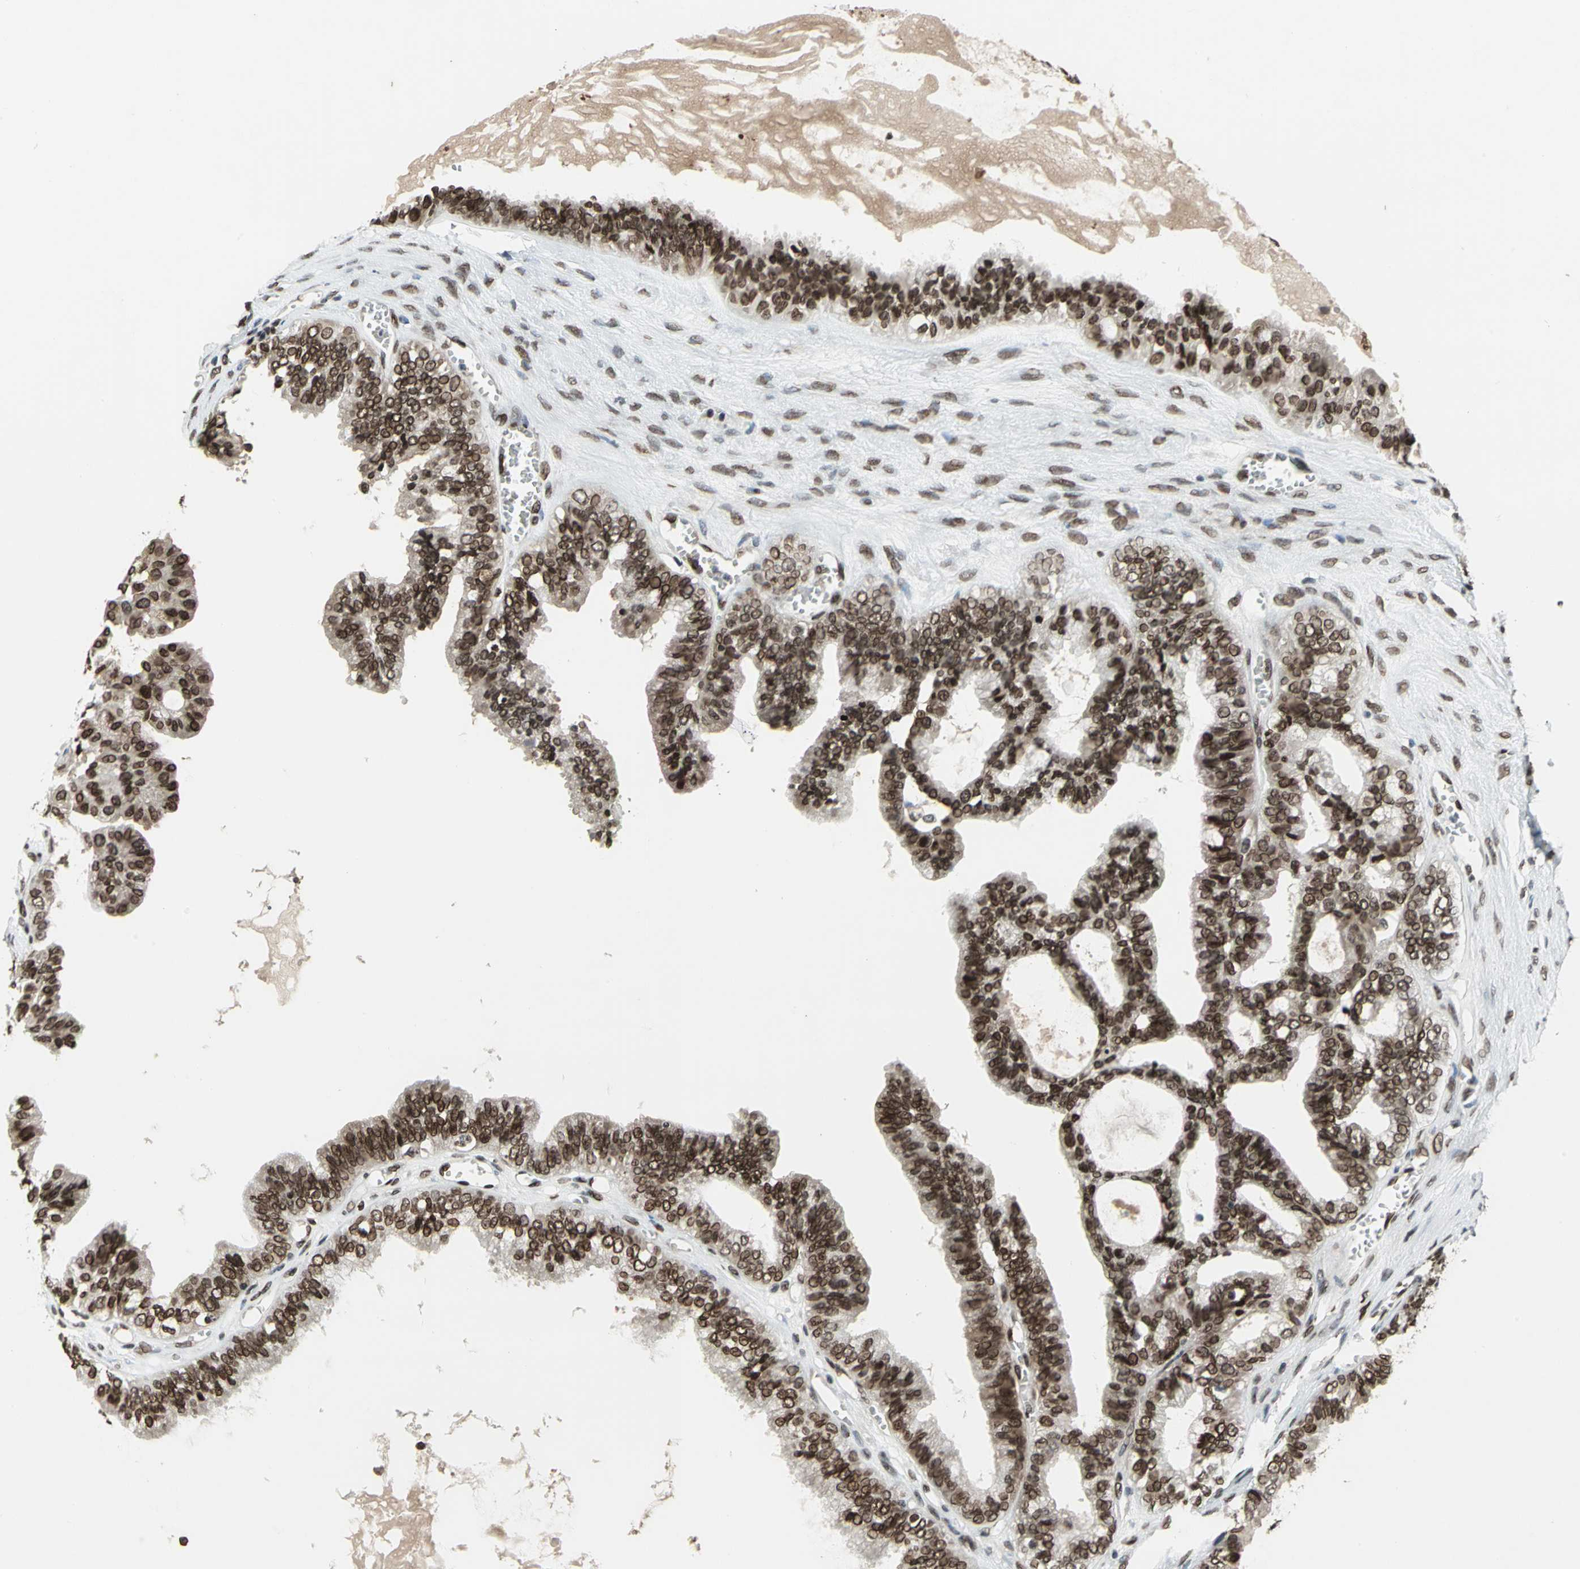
{"staining": {"intensity": "strong", "quantity": ">75%", "location": "cytoplasmic/membranous,nuclear"}, "tissue": "ovarian cancer", "cell_type": "Tumor cells", "image_type": "cancer", "snomed": [{"axis": "morphology", "description": "Carcinoma, NOS"}, {"axis": "morphology", "description": "Carcinoma, endometroid"}, {"axis": "topography", "description": "Ovary"}], "caption": "Tumor cells display strong cytoplasmic/membranous and nuclear expression in about >75% of cells in ovarian cancer. Nuclei are stained in blue.", "gene": "ISY1", "patient": {"sex": "female", "age": 50}}